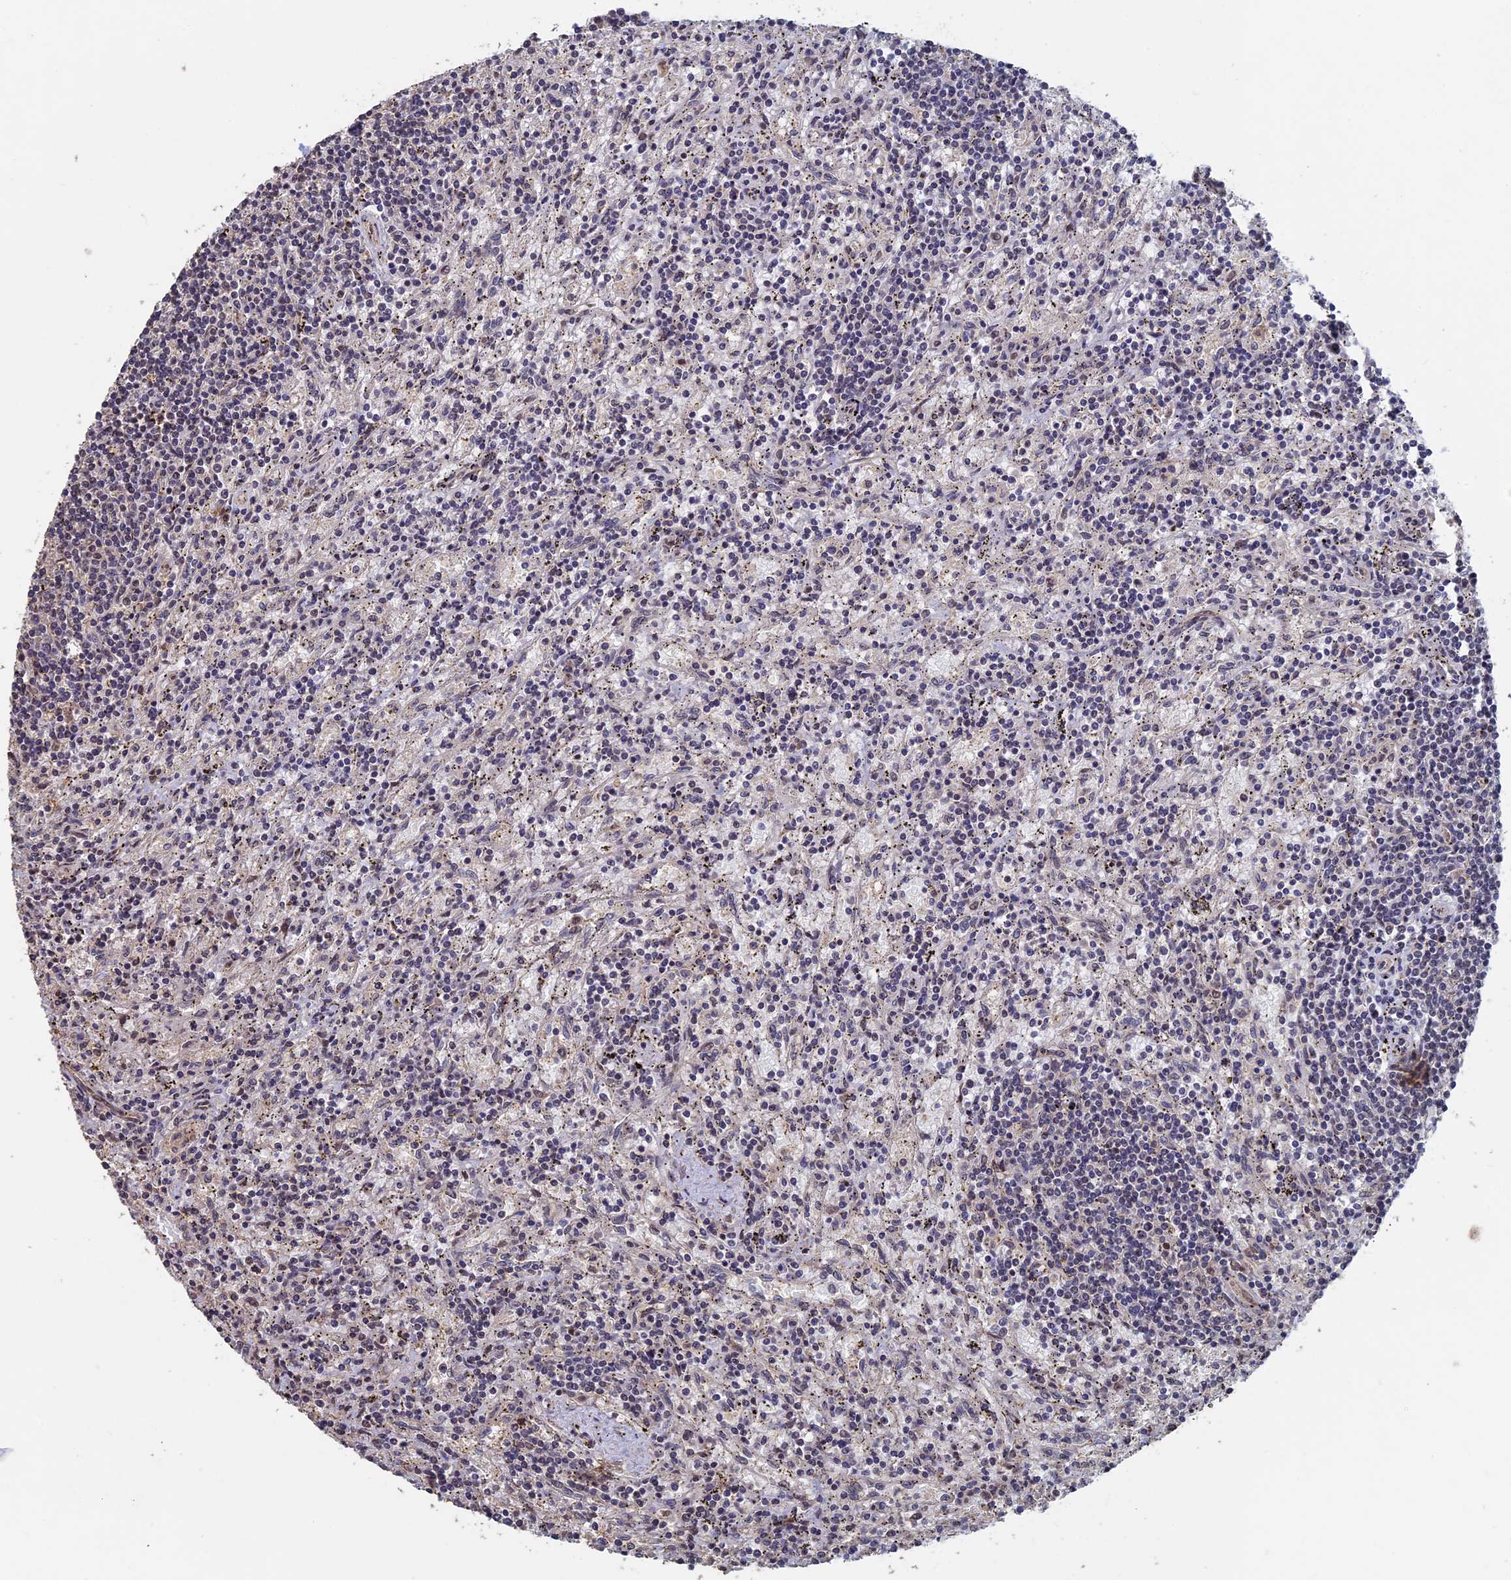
{"staining": {"intensity": "negative", "quantity": "none", "location": "none"}, "tissue": "lymphoma", "cell_type": "Tumor cells", "image_type": "cancer", "snomed": [{"axis": "morphology", "description": "Malignant lymphoma, non-Hodgkin's type, Low grade"}, {"axis": "topography", "description": "Spleen"}], "caption": "This is an immunohistochemistry histopathology image of human low-grade malignant lymphoma, non-Hodgkin's type. There is no expression in tumor cells.", "gene": "KIAA1328", "patient": {"sex": "male", "age": 76}}